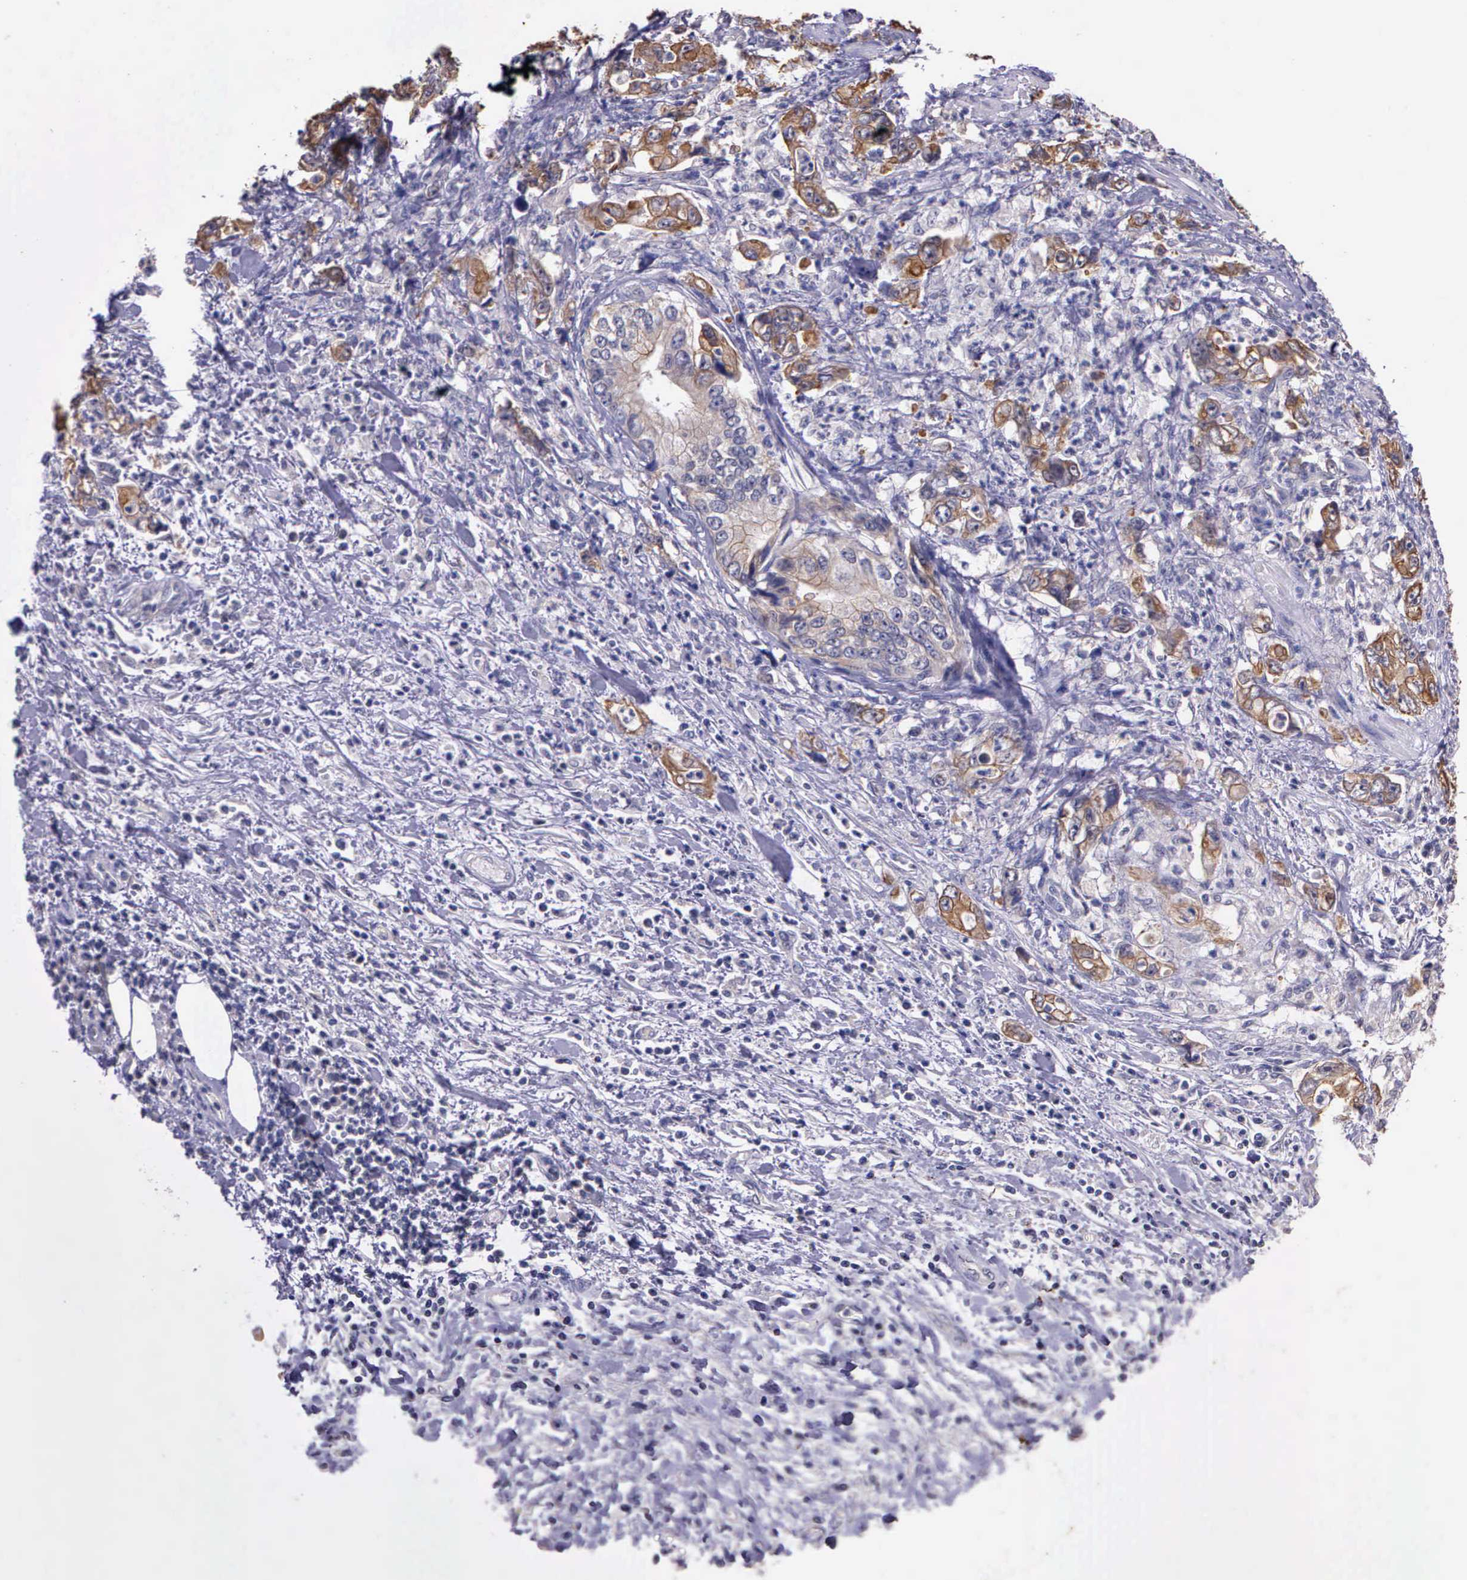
{"staining": {"intensity": "weak", "quantity": ">75%", "location": "cytoplasmic/membranous"}, "tissue": "stomach cancer", "cell_type": "Tumor cells", "image_type": "cancer", "snomed": [{"axis": "morphology", "description": "Adenocarcinoma, NOS"}, {"axis": "topography", "description": "Pancreas"}, {"axis": "topography", "description": "Stomach, upper"}], "caption": "Immunohistochemical staining of human stomach cancer displays weak cytoplasmic/membranous protein positivity in approximately >75% of tumor cells.", "gene": "IGBP1", "patient": {"sex": "male", "age": 77}}